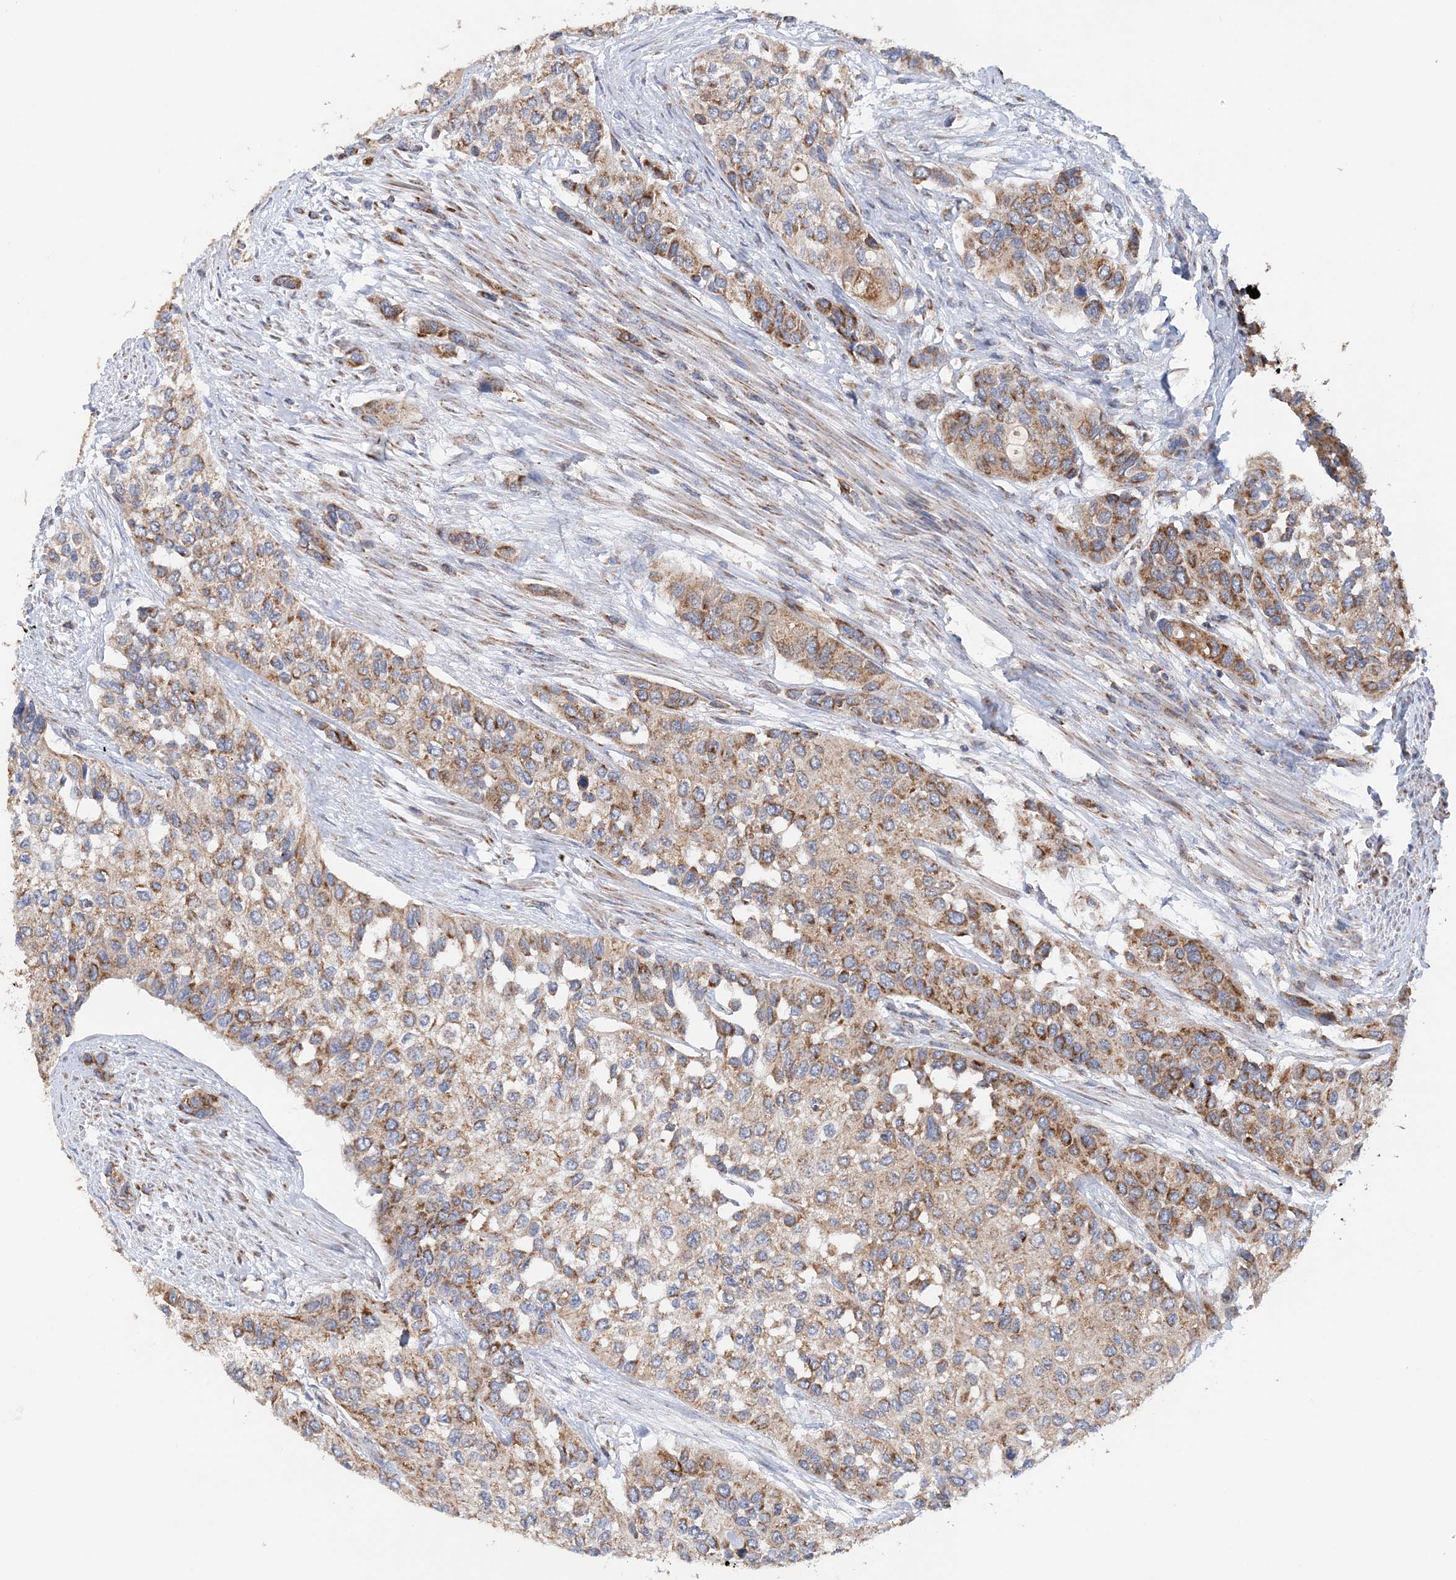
{"staining": {"intensity": "moderate", "quantity": ">75%", "location": "cytoplasmic/membranous"}, "tissue": "urothelial cancer", "cell_type": "Tumor cells", "image_type": "cancer", "snomed": [{"axis": "morphology", "description": "Normal tissue, NOS"}, {"axis": "morphology", "description": "Urothelial carcinoma, High grade"}, {"axis": "topography", "description": "Vascular tissue"}, {"axis": "topography", "description": "Urinary bladder"}], "caption": "Immunohistochemical staining of human high-grade urothelial carcinoma shows medium levels of moderate cytoplasmic/membranous protein positivity in approximately >75% of tumor cells.", "gene": "TTC32", "patient": {"sex": "female", "age": 56}}